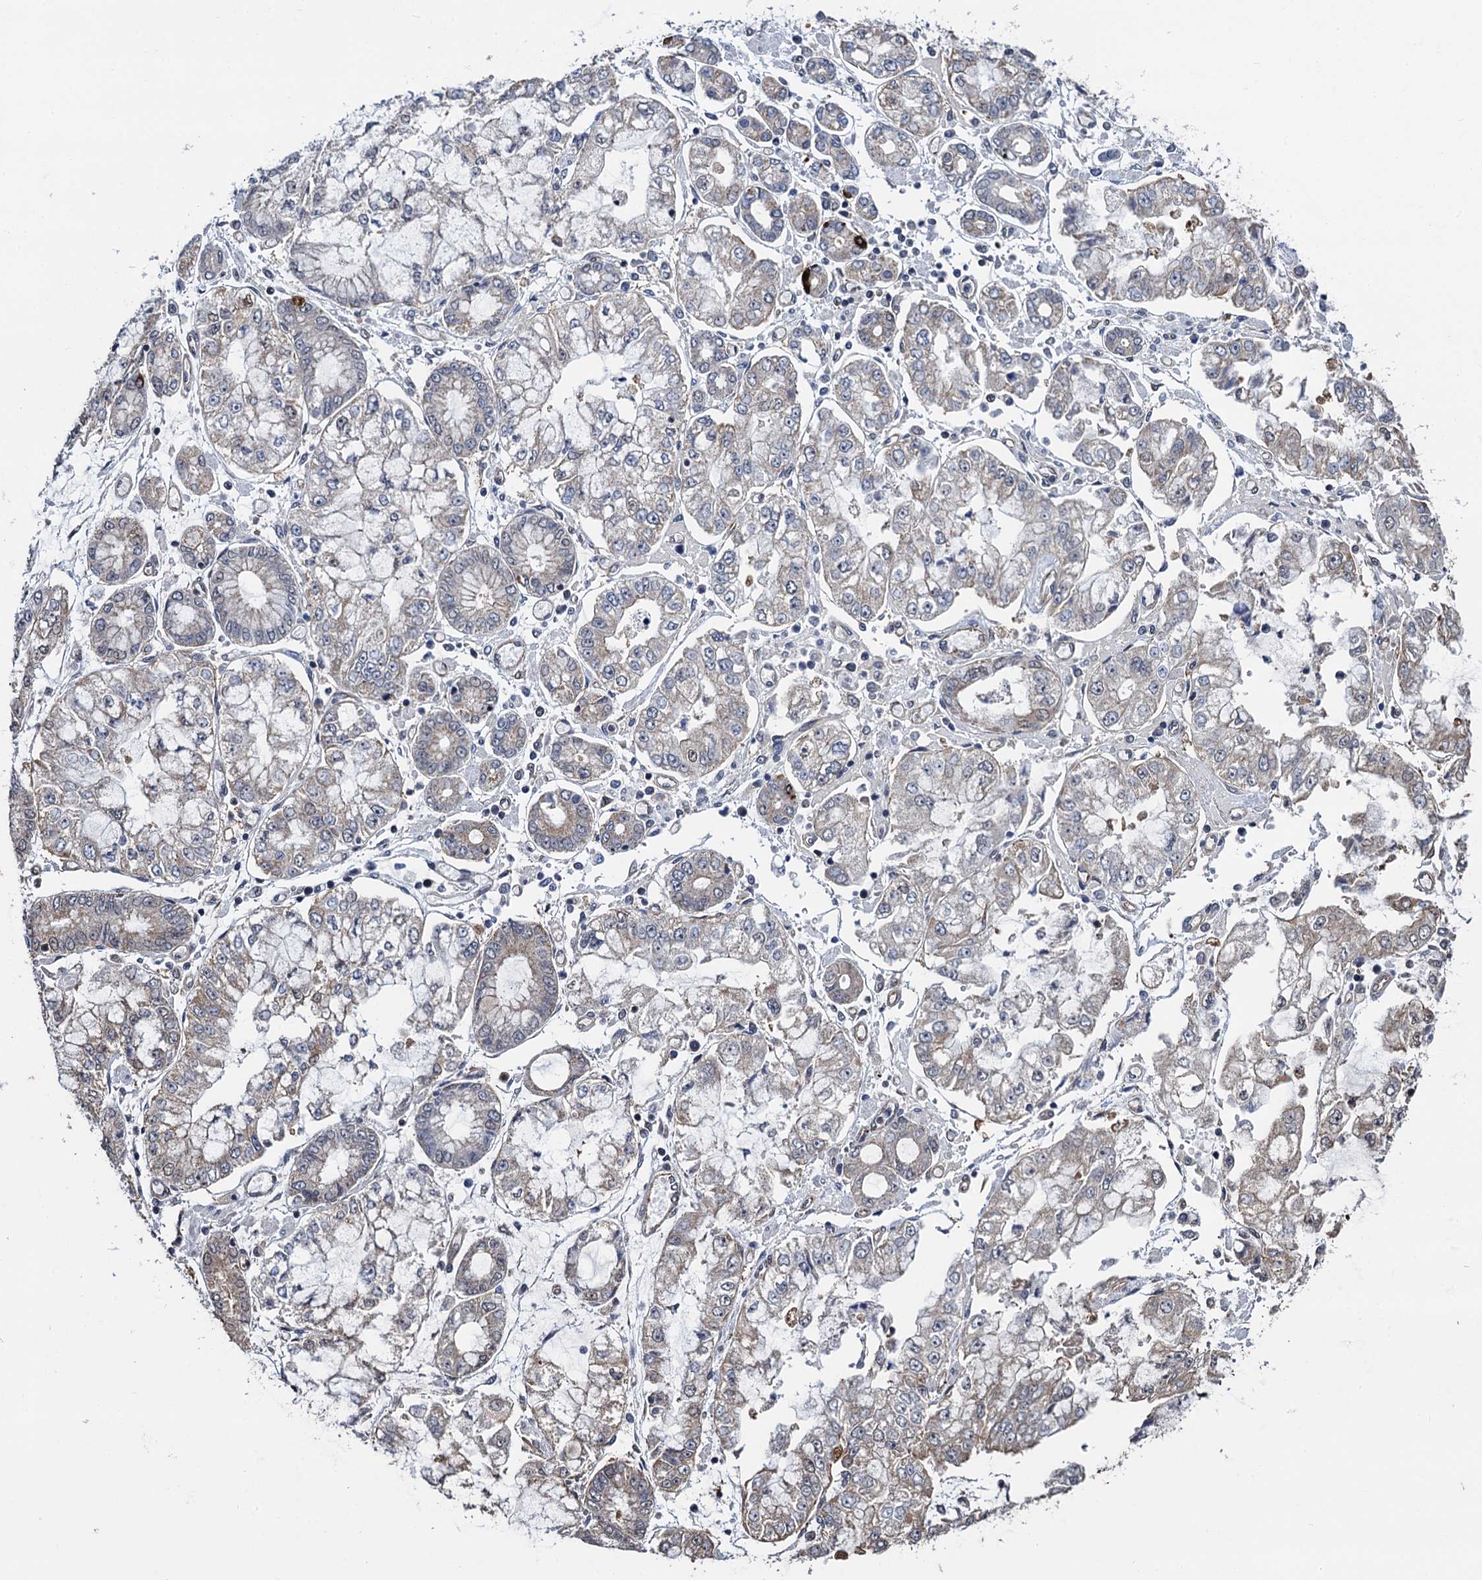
{"staining": {"intensity": "weak", "quantity": "<25%", "location": "cytoplasmic/membranous"}, "tissue": "stomach cancer", "cell_type": "Tumor cells", "image_type": "cancer", "snomed": [{"axis": "morphology", "description": "Adenocarcinoma, NOS"}, {"axis": "topography", "description": "Stomach"}], "caption": "The photomicrograph displays no staining of tumor cells in stomach cancer (adenocarcinoma). (IHC, brightfield microscopy, high magnification).", "gene": "PTCD3", "patient": {"sex": "male", "age": 76}}